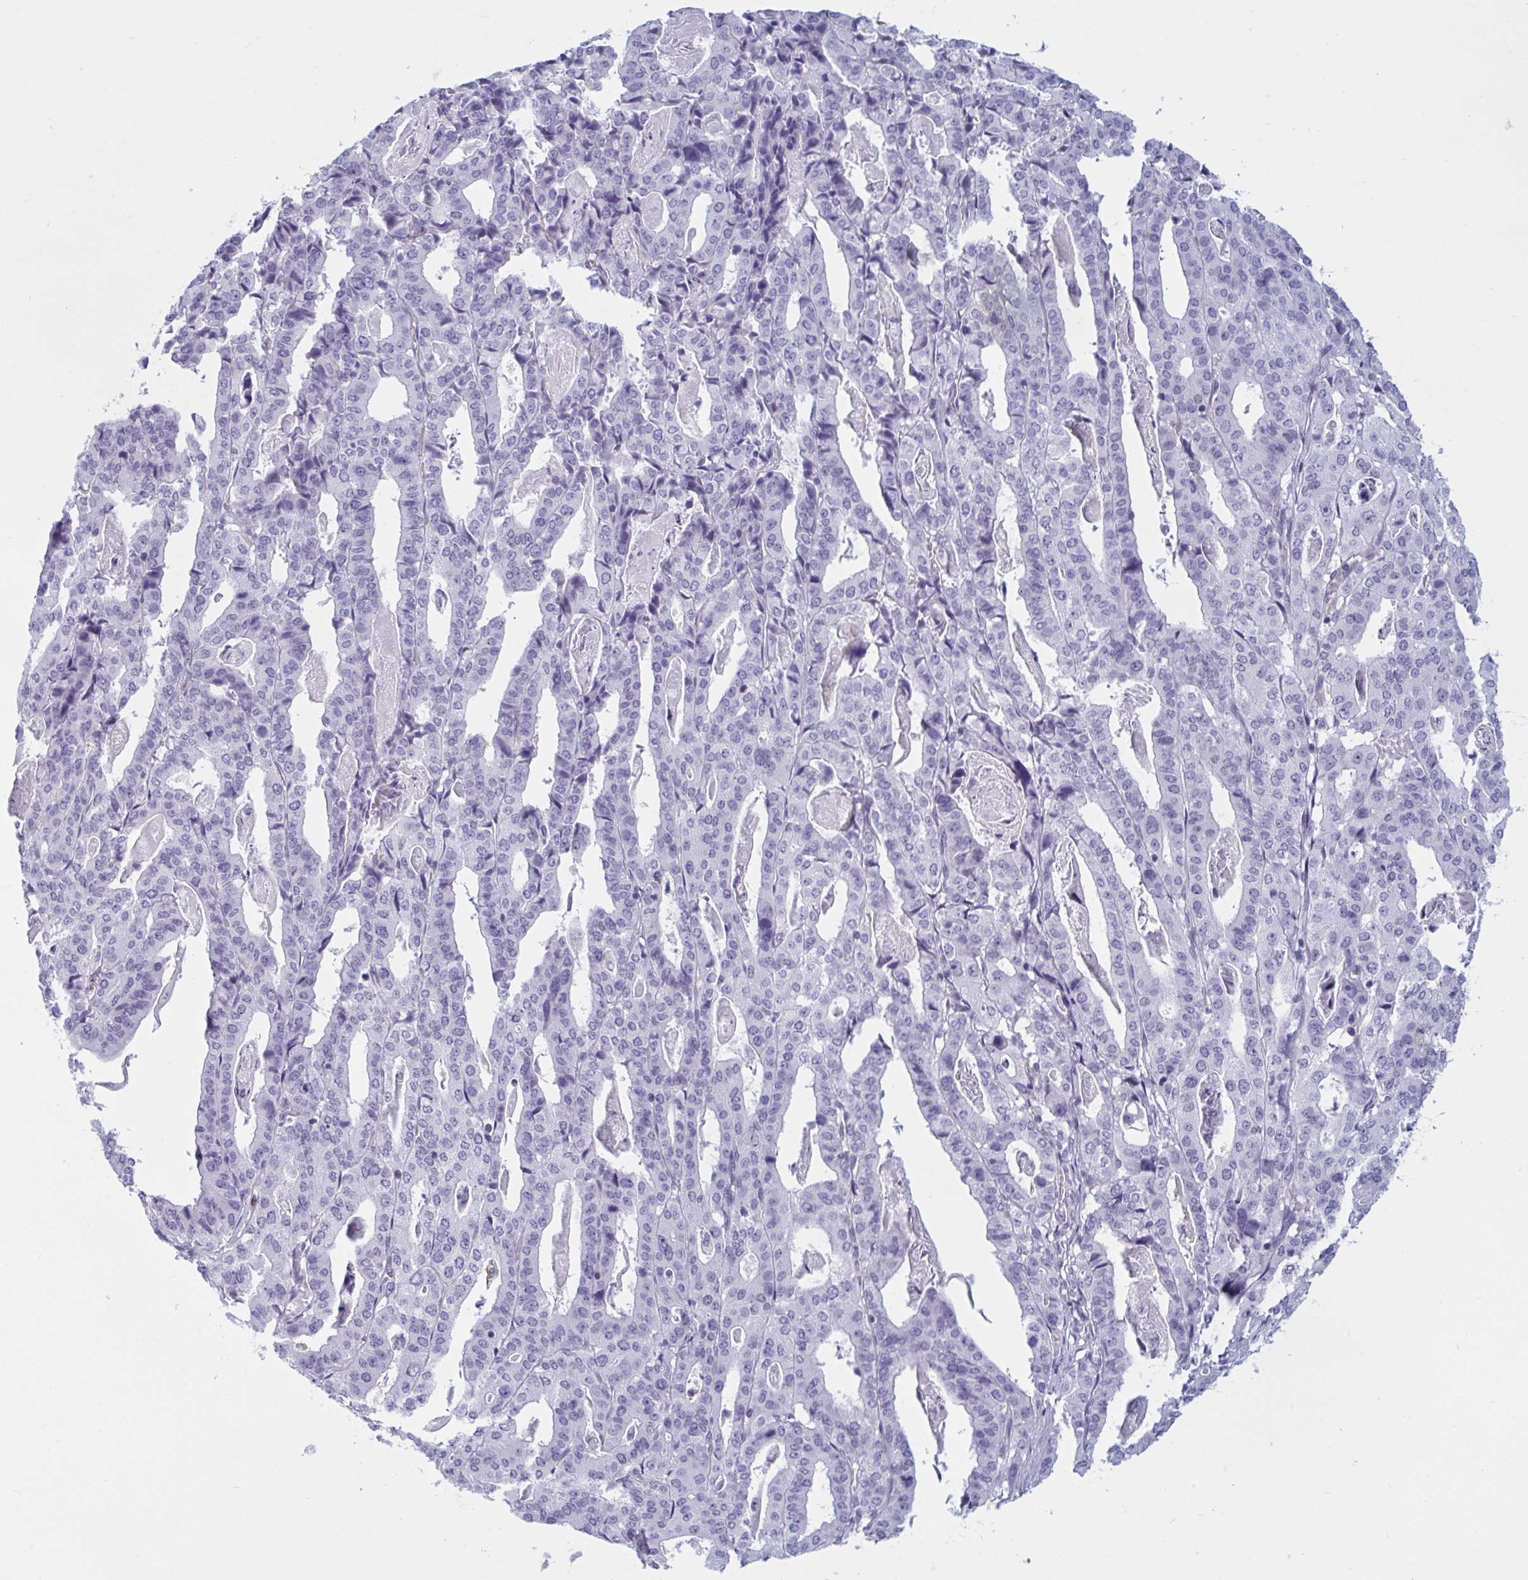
{"staining": {"intensity": "negative", "quantity": "none", "location": "none"}, "tissue": "stomach cancer", "cell_type": "Tumor cells", "image_type": "cancer", "snomed": [{"axis": "morphology", "description": "Adenocarcinoma, NOS"}, {"axis": "topography", "description": "Stomach"}], "caption": "Tumor cells show no significant protein positivity in adenocarcinoma (stomach).", "gene": "OR1L3", "patient": {"sex": "male", "age": 48}}